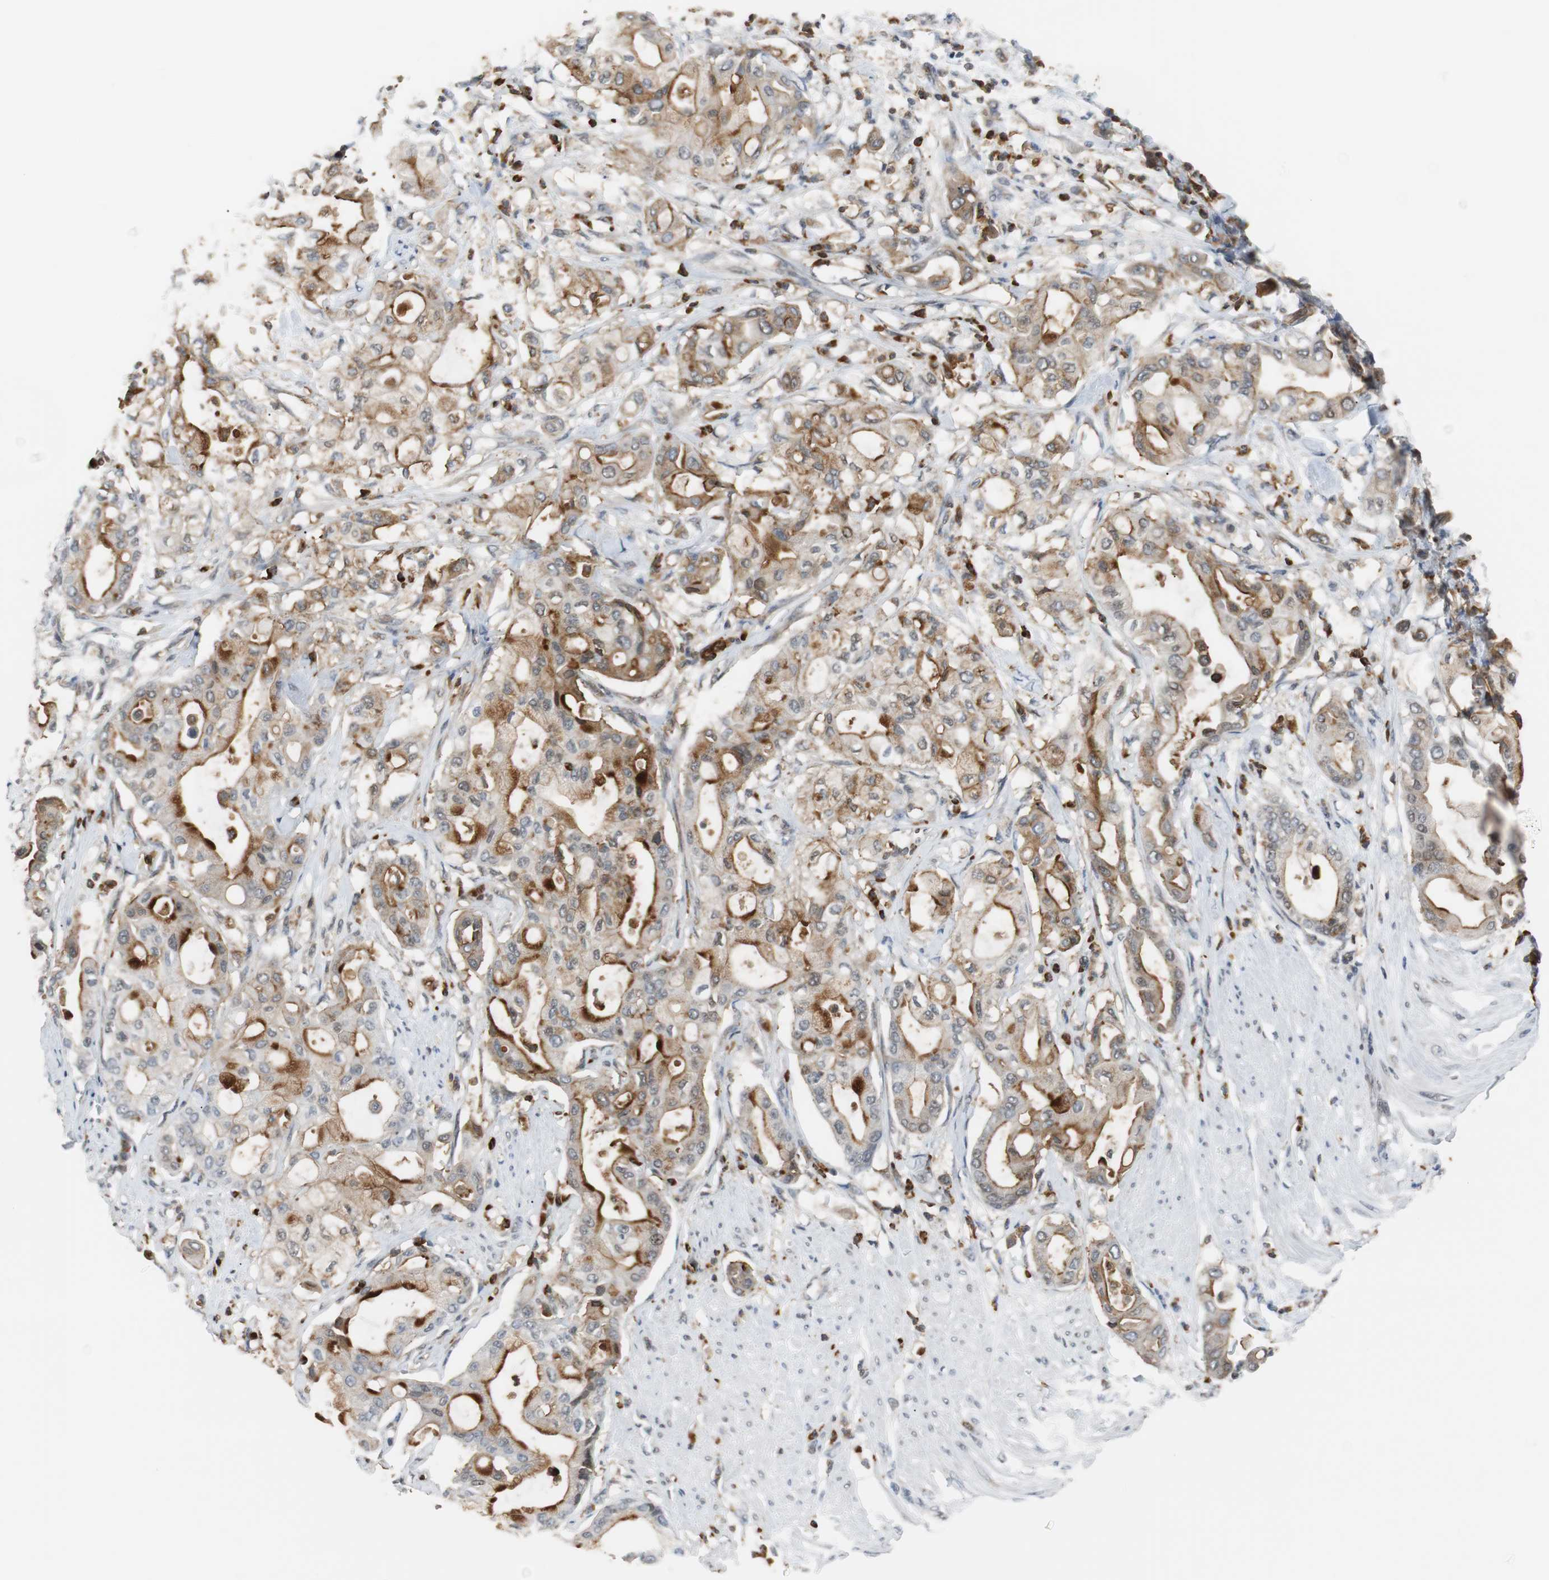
{"staining": {"intensity": "strong", "quantity": ">75%", "location": "cytoplasmic/membranous"}, "tissue": "pancreatic cancer", "cell_type": "Tumor cells", "image_type": "cancer", "snomed": [{"axis": "morphology", "description": "Adenocarcinoma, NOS"}, {"axis": "morphology", "description": "Adenocarcinoma, metastatic, NOS"}, {"axis": "topography", "description": "Lymph node"}, {"axis": "topography", "description": "Pancreas"}, {"axis": "topography", "description": "Duodenum"}], "caption": "Pancreatic cancer was stained to show a protein in brown. There is high levels of strong cytoplasmic/membranous positivity in about >75% of tumor cells.", "gene": "SIRT1", "patient": {"sex": "female", "age": 64}}